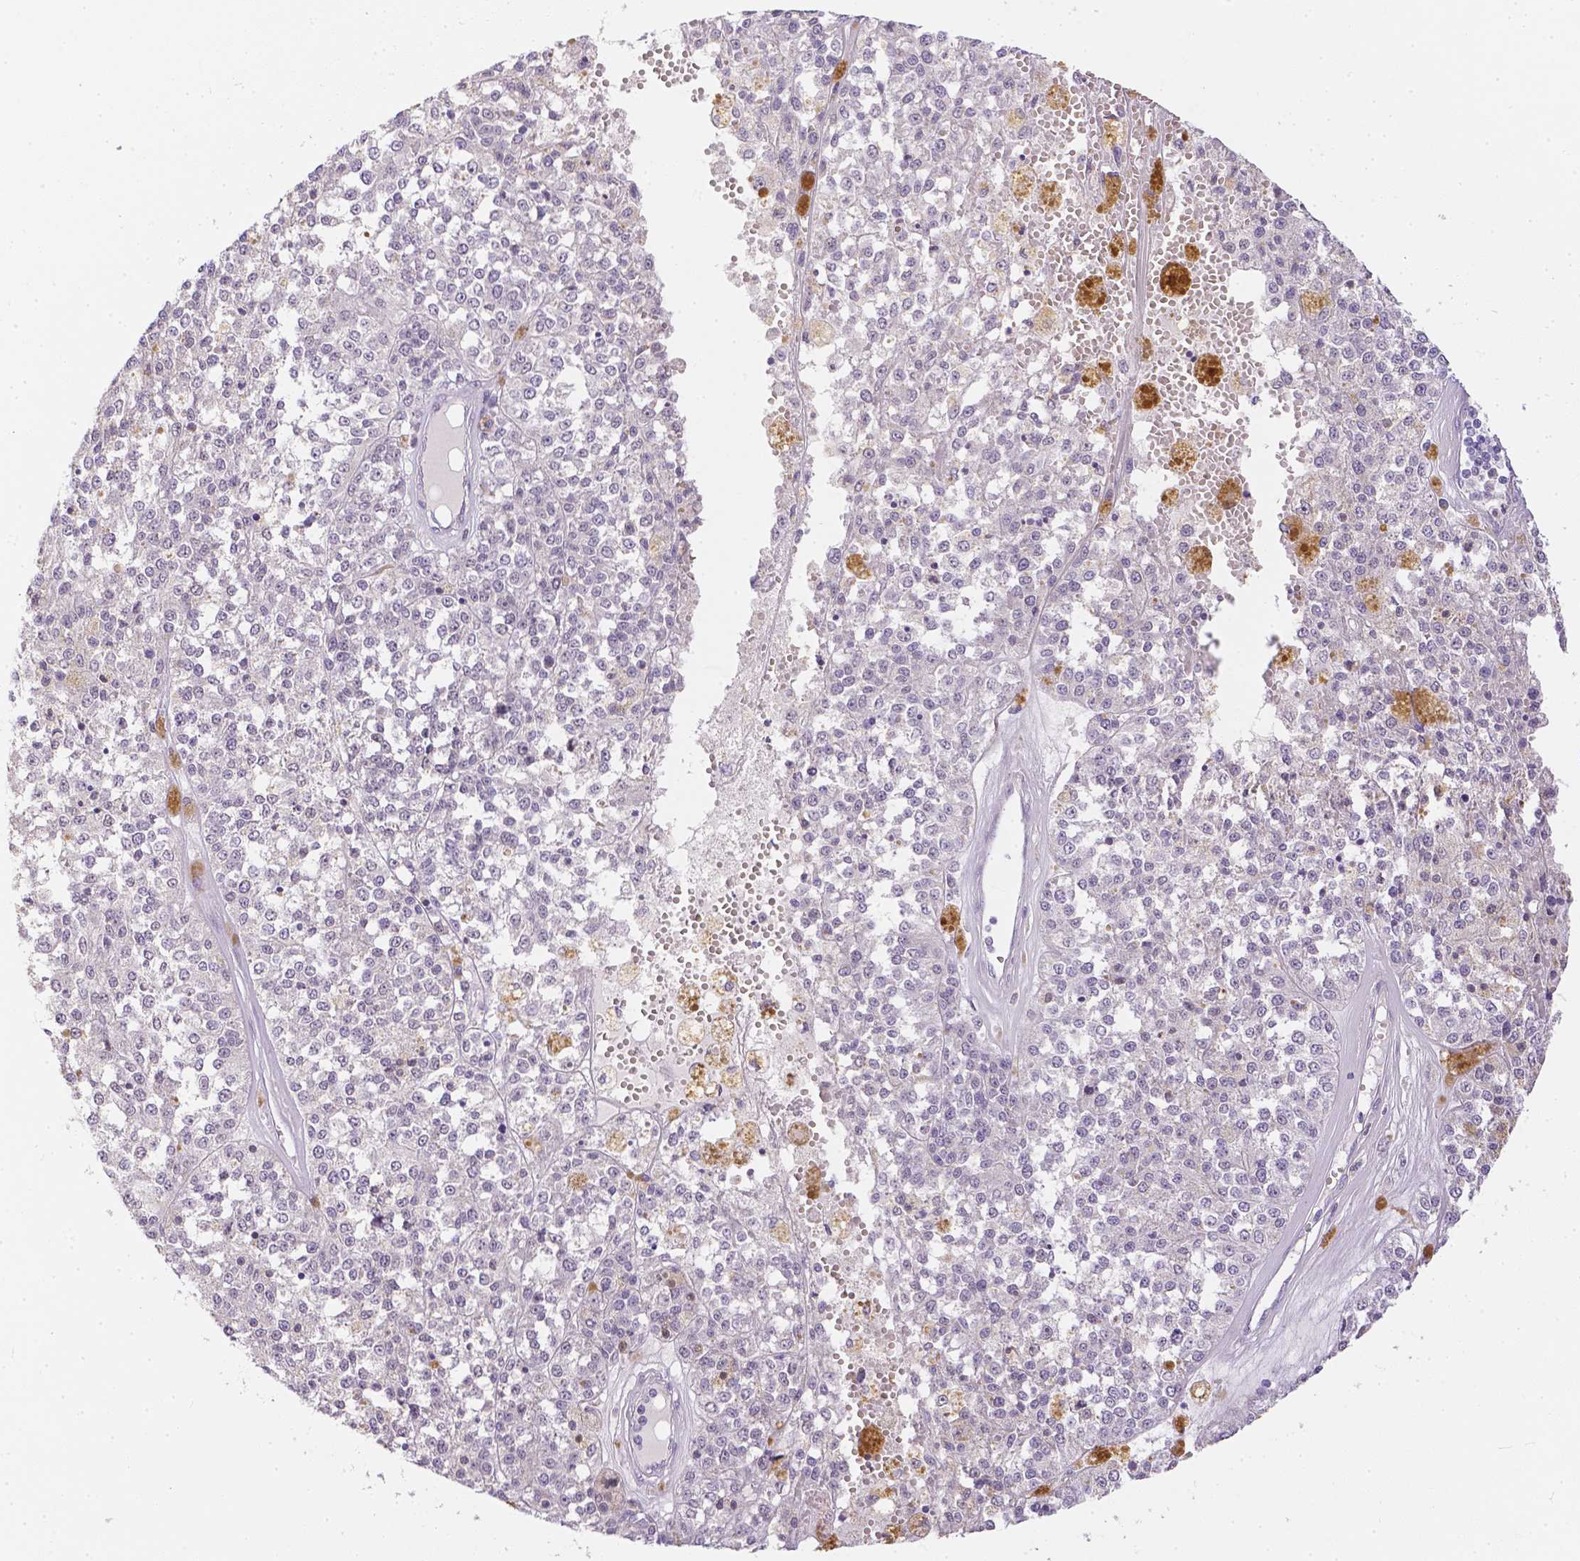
{"staining": {"intensity": "negative", "quantity": "none", "location": "none"}, "tissue": "melanoma", "cell_type": "Tumor cells", "image_type": "cancer", "snomed": [{"axis": "morphology", "description": "Malignant melanoma, Metastatic site"}, {"axis": "topography", "description": "Lymph node"}], "caption": "A micrograph of human malignant melanoma (metastatic site) is negative for staining in tumor cells. (Brightfield microscopy of DAB (3,3'-diaminobenzidine) immunohistochemistry at high magnification).", "gene": "ZNF280B", "patient": {"sex": "female", "age": 64}}